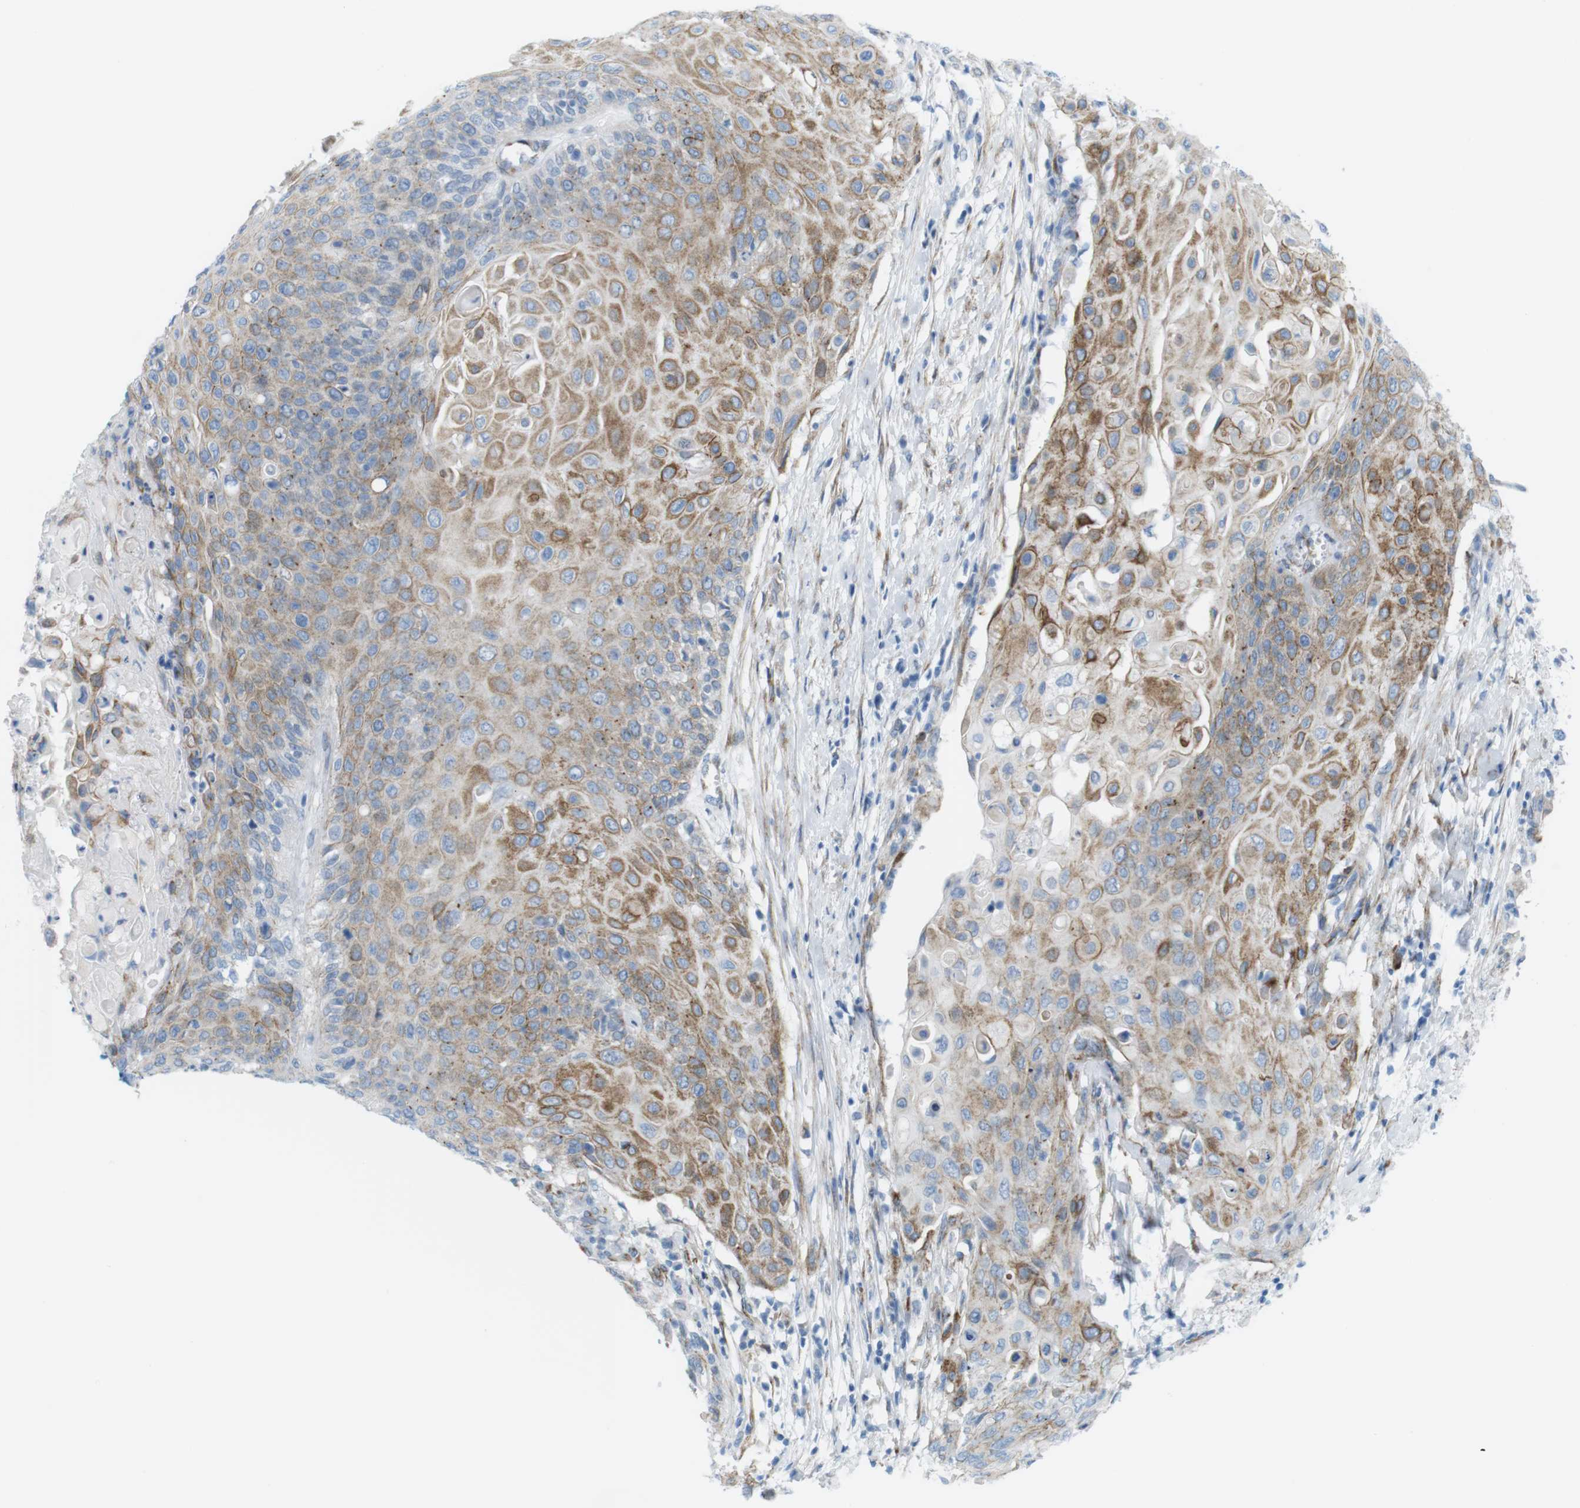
{"staining": {"intensity": "moderate", "quantity": ">75%", "location": "cytoplasmic/membranous"}, "tissue": "cervical cancer", "cell_type": "Tumor cells", "image_type": "cancer", "snomed": [{"axis": "morphology", "description": "Squamous cell carcinoma, NOS"}, {"axis": "topography", "description": "Cervix"}], "caption": "Immunohistochemical staining of human cervical cancer (squamous cell carcinoma) displays moderate cytoplasmic/membranous protein positivity in about >75% of tumor cells.", "gene": "MYH9", "patient": {"sex": "female", "age": 39}}